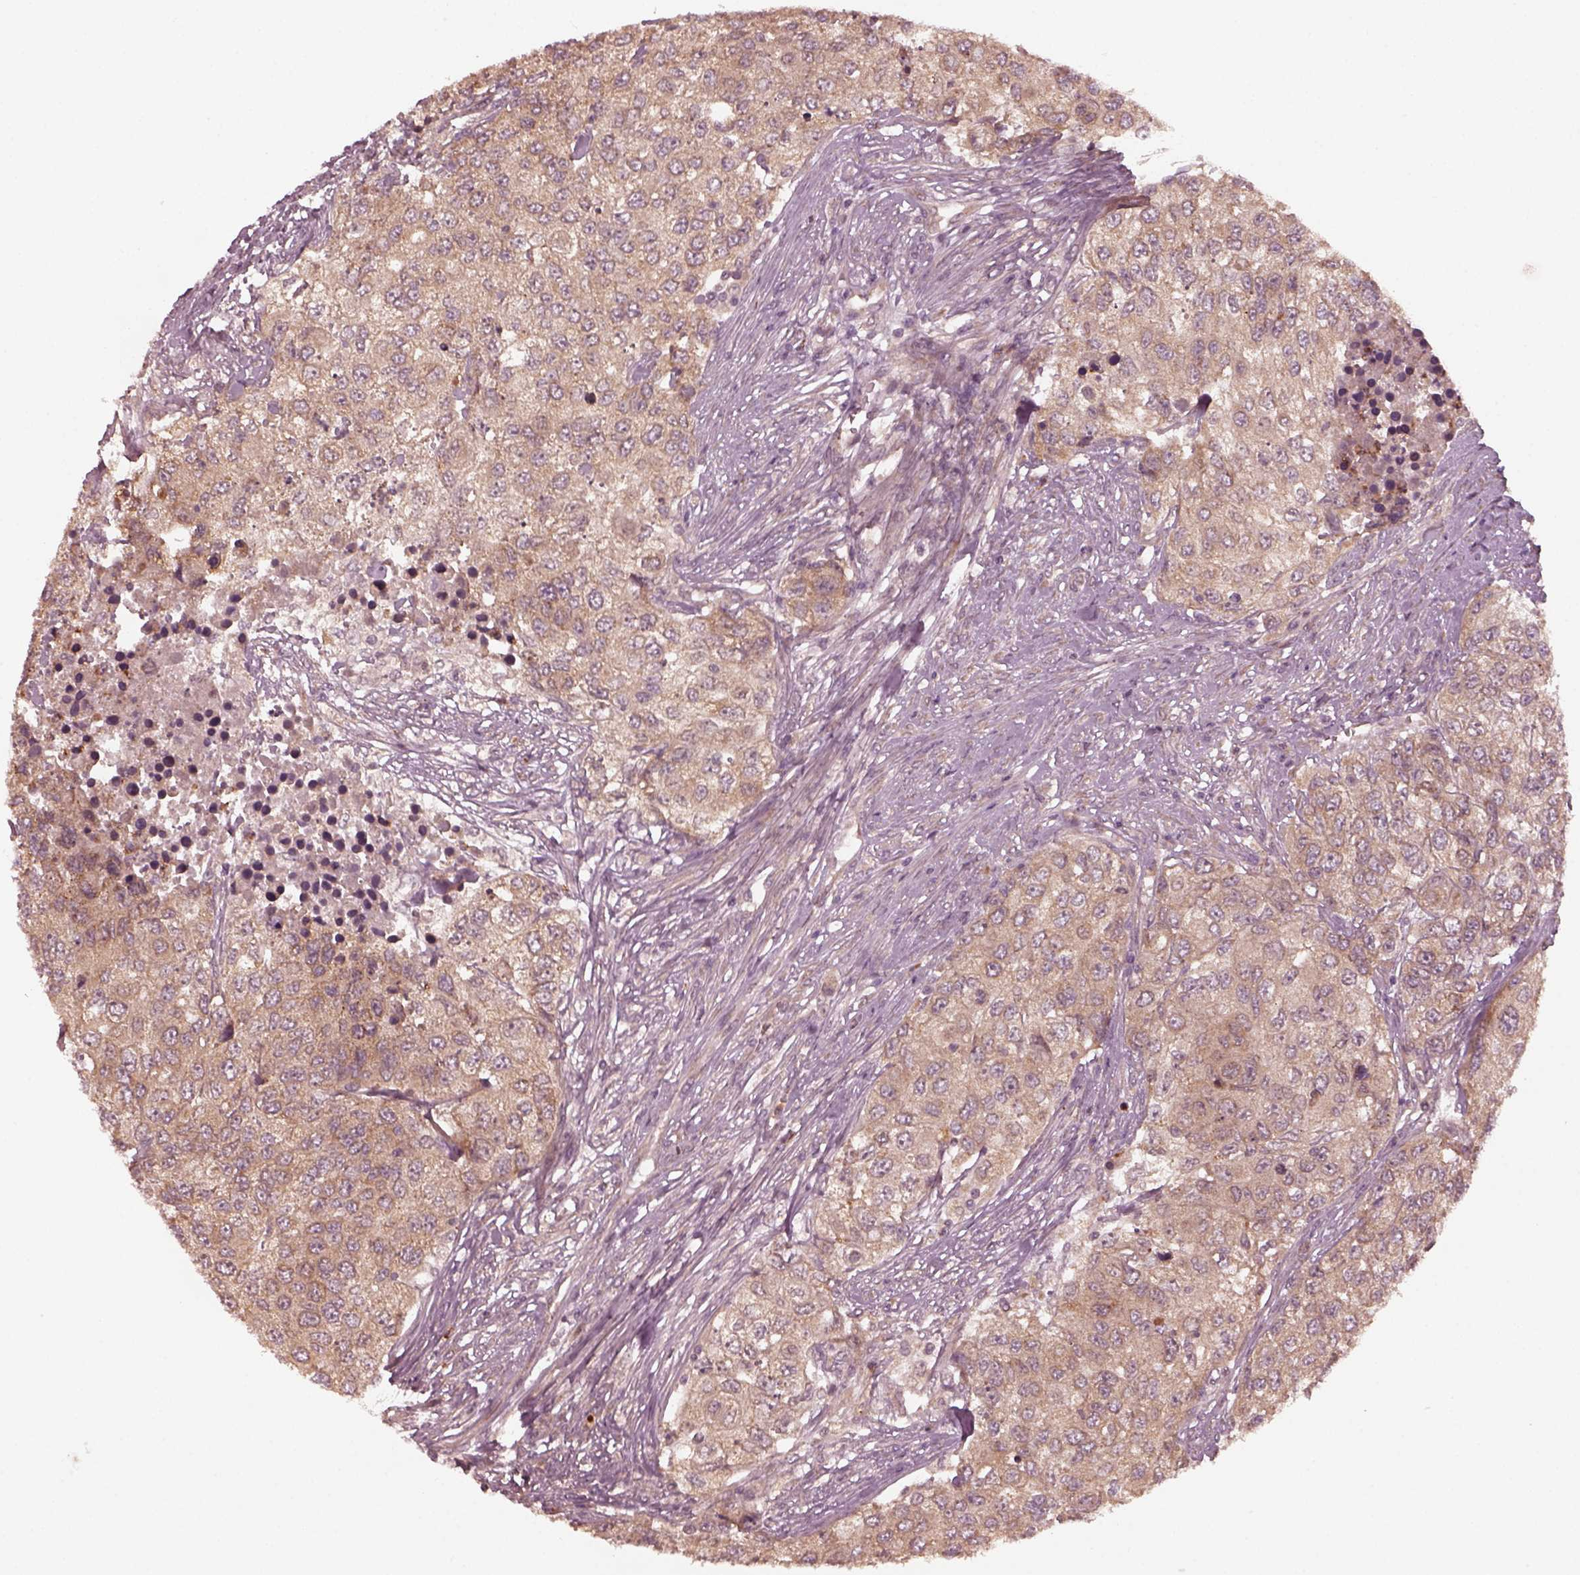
{"staining": {"intensity": "weak", "quantity": ">75%", "location": "cytoplasmic/membranous"}, "tissue": "urothelial cancer", "cell_type": "Tumor cells", "image_type": "cancer", "snomed": [{"axis": "morphology", "description": "Urothelial carcinoma, High grade"}, {"axis": "topography", "description": "Urinary bladder"}], "caption": "Immunohistochemical staining of urothelial cancer exhibits low levels of weak cytoplasmic/membranous protein positivity in about >75% of tumor cells.", "gene": "FAF2", "patient": {"sex": "female", "age": 78}}